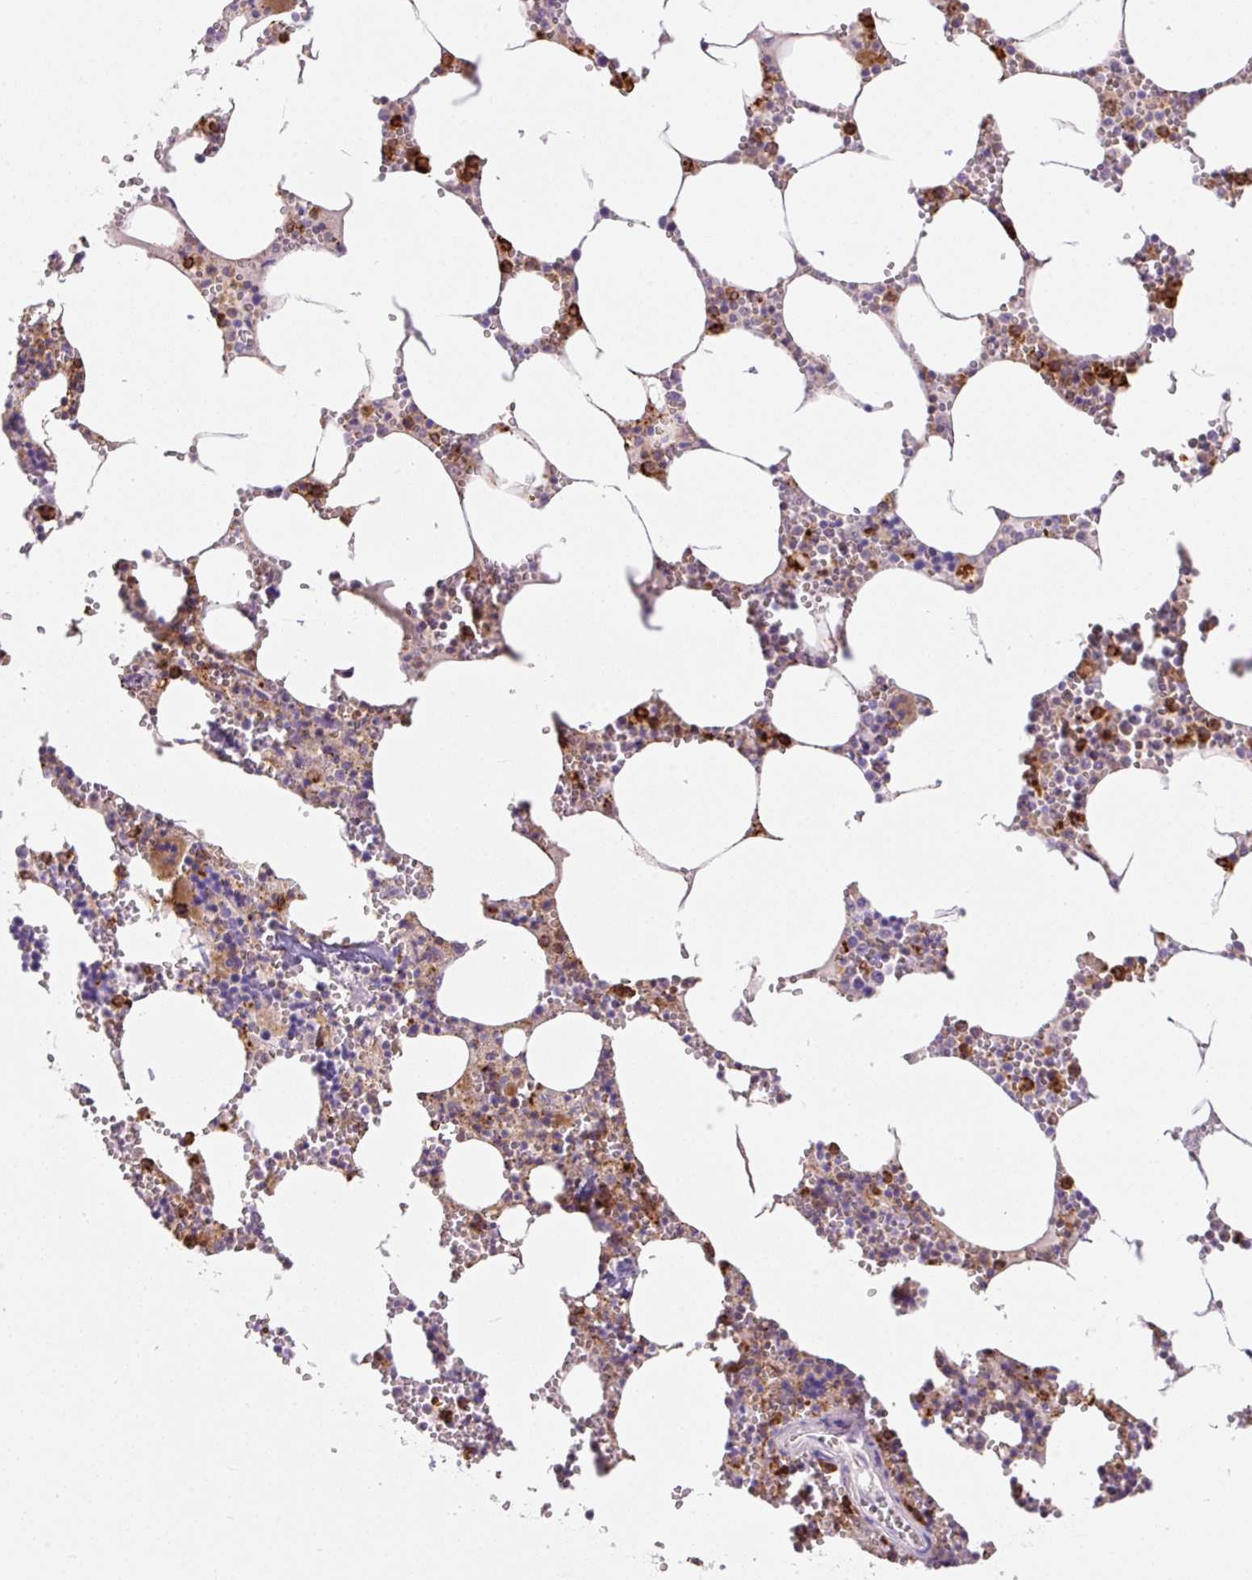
{"staining": {"intensity": "strong", "quantity": "25%-75%", "location": "cytoplasmic/membranous"}, "tissue": "bone marrow", "cell_type": "Hematopoietic cells", "image_type": "normal", "snomed": [{"axis": "morphology", "description": "Normal tissue, NOS"}, {"axis": "topography", "description": "Bone marrow"}], "caption": "Protein staining demonstrates strong cytoplasmic/membranous expression in about 25%-75% of hematopoietic cells in benign bone marrow.", "gene": "TDRD15", "patient": {"sex": "male", "age": 54}}